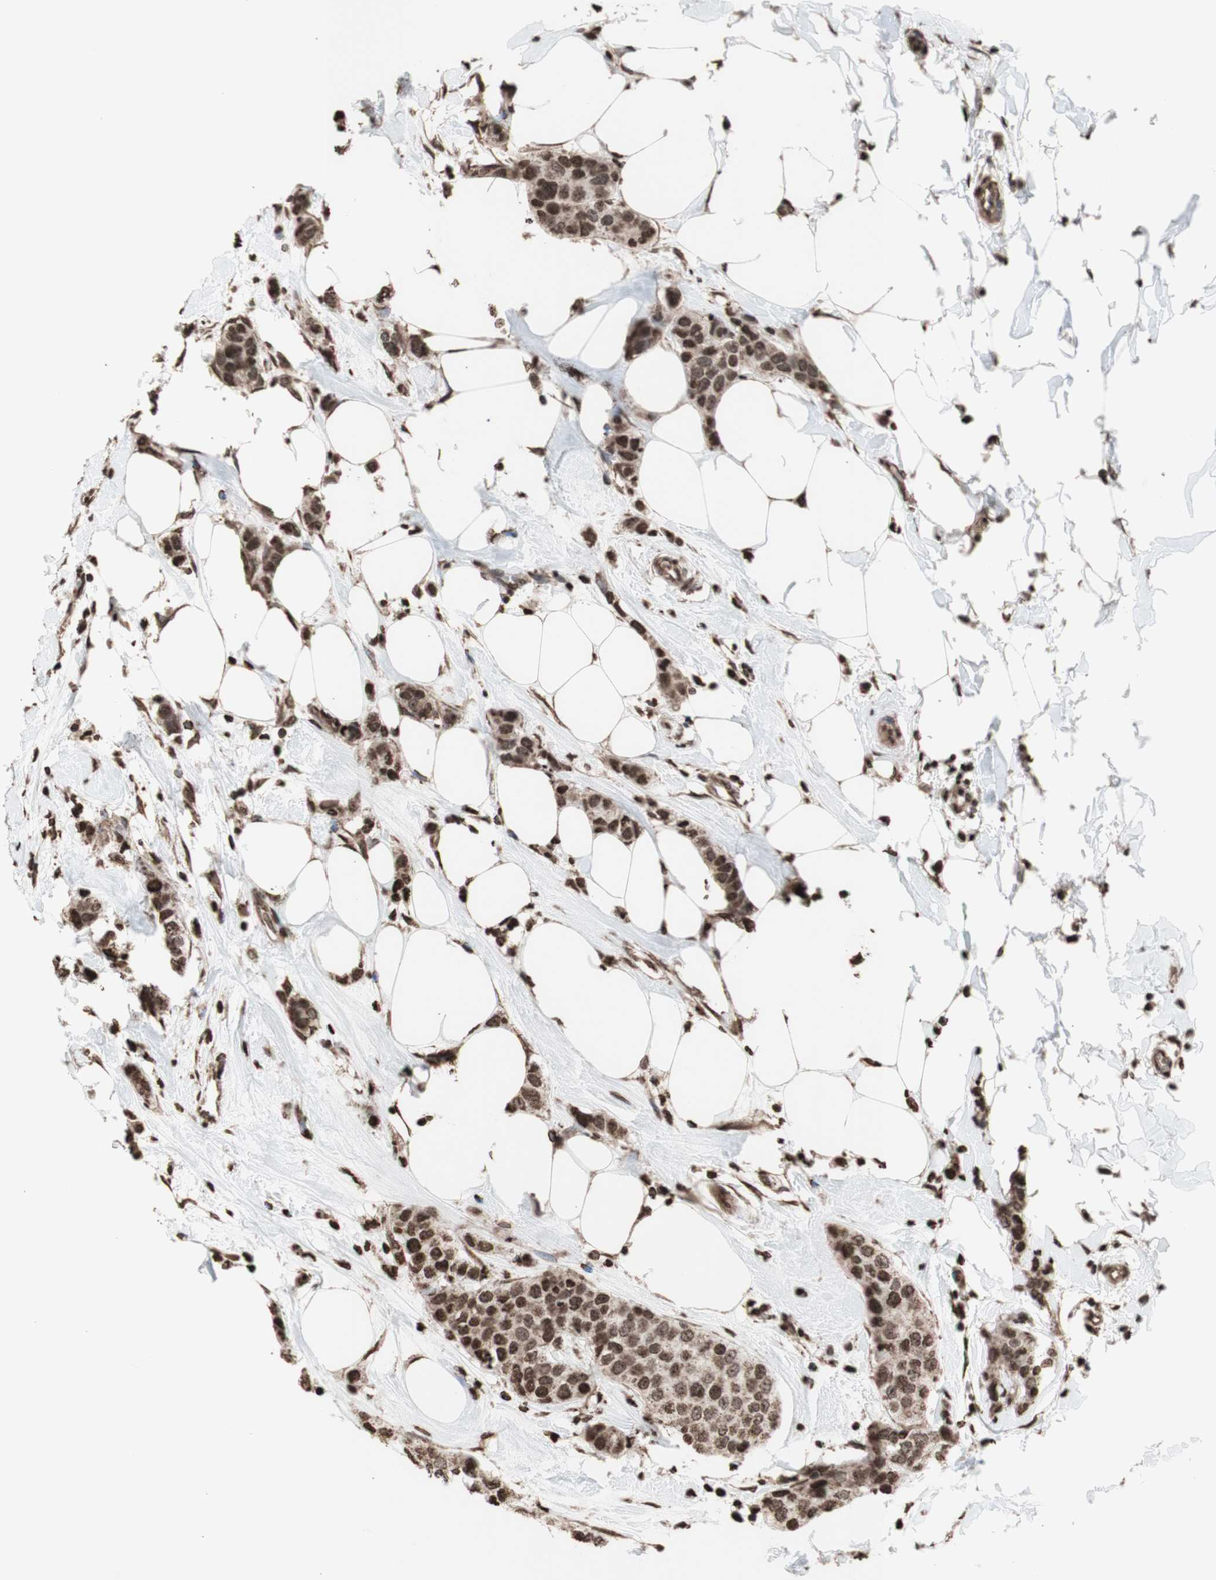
{"staining": {"intensity": "moderate", "quantity": ">75%", "location": "nuclear"}, "tissue": "breast cancer", "cell_type": "Tumor cells", "image_type": "cancer", "snomed": [{"axis": "morphology", "description": "Normal tissue, NOS"}, {"axis": "morphology", "description": "Duct carcinoma"}, {"axis": "topography", "description": "Breast"}], "caption": "IHC image of neoplastic tissue: human breast cancer (intraductal carcinoma) stained using immunohistochemistry exhibits medium levels of moderate protein expression localized specifically in the nuclear of tumor cells, appearing as a nuclear brown color.", "gene": "SNAI2", "patient": {"sex": "female", "age": 50}}